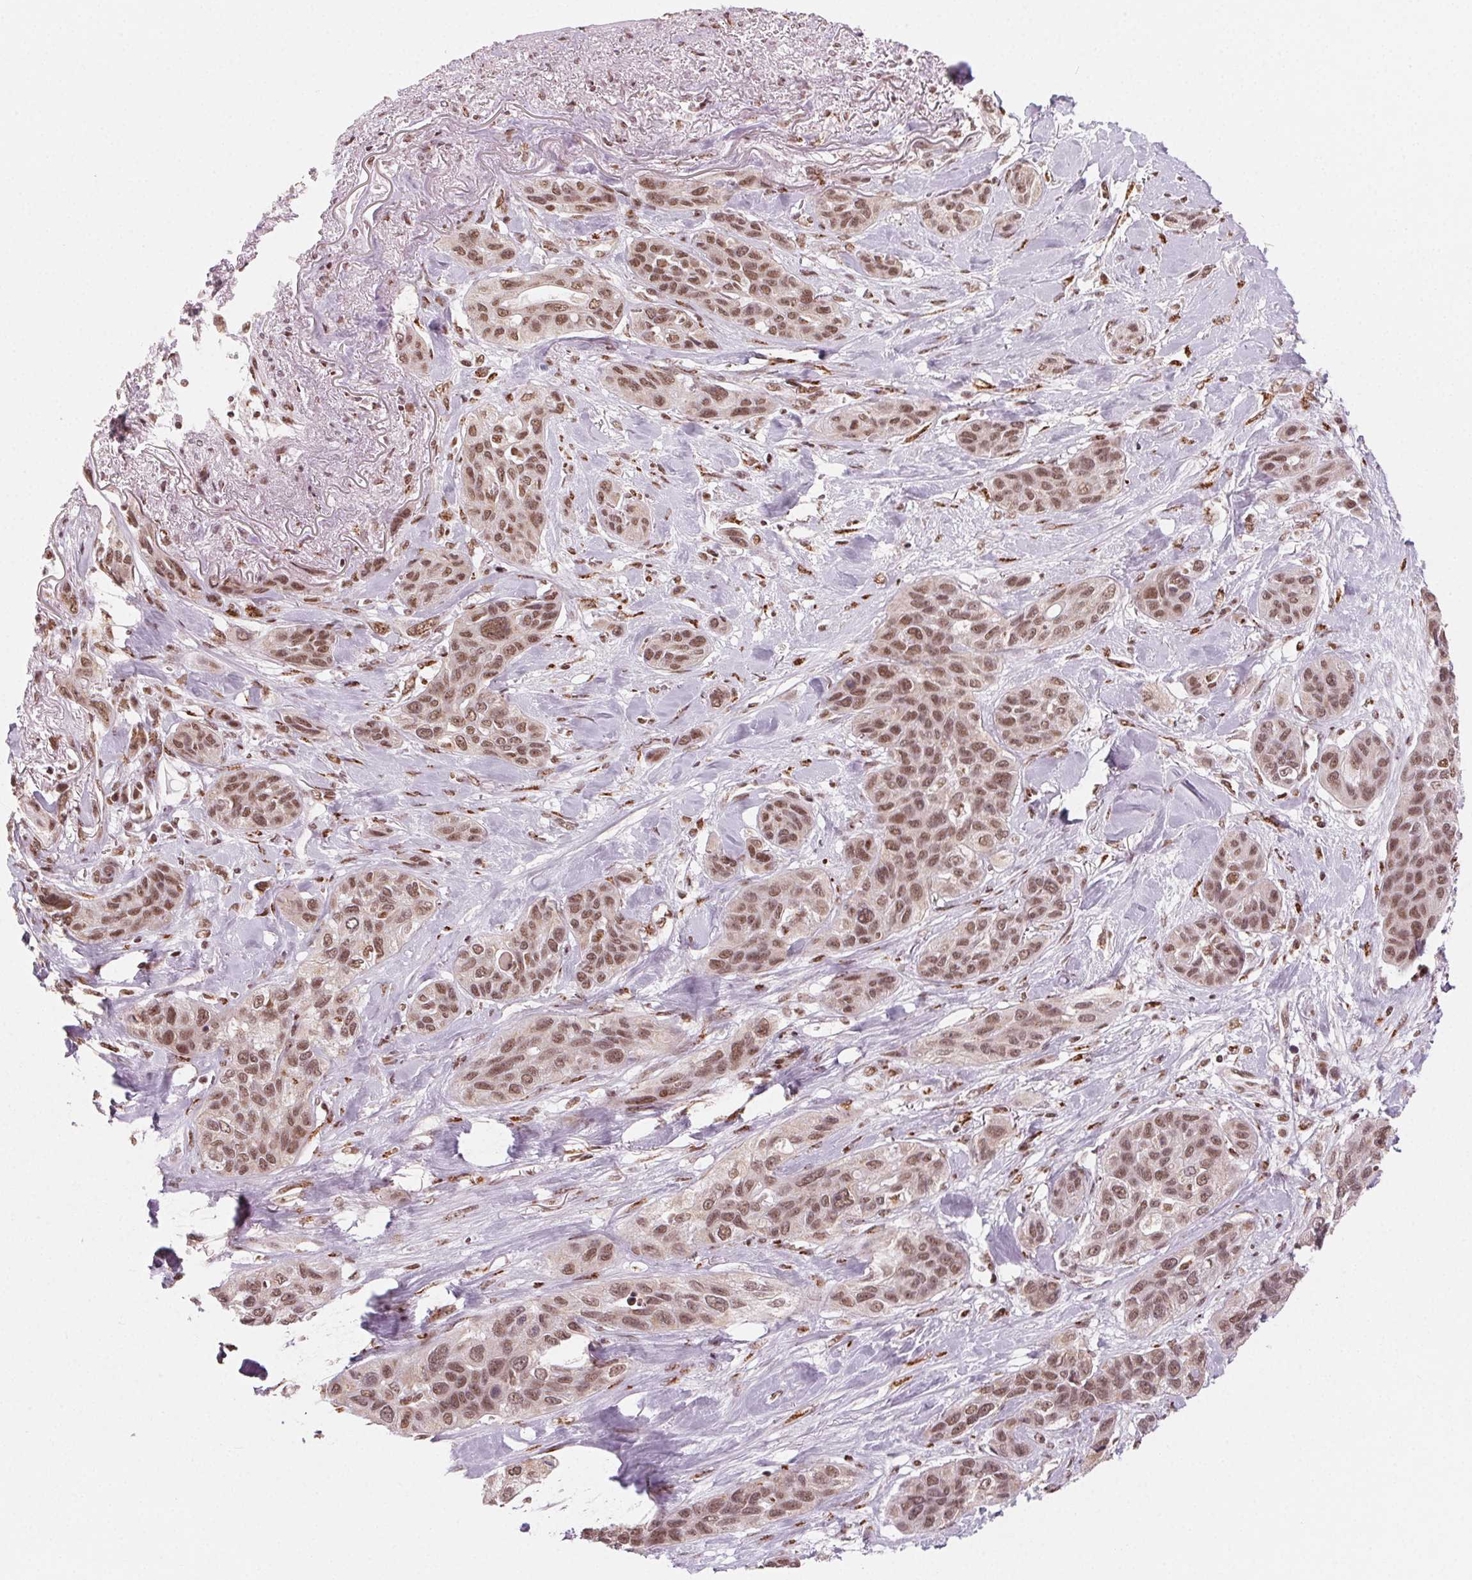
{"staining": {"intensity": "moderate", "quantity": ">75%", "location": "nuclear"}, "tissue": "lung cancer", "cell_type": "Tumor cells", "image_type": "cancer", "snomed": [{"axis": "morphology", "description": "Squamous cell carcinoma, NOS"}, {"axis": "topography", "description": "Lung"}], "caption": "Immunohistochemistry of human lung cancer (squamous cell carcinoma) reveals medium levels of moderate nuclear expression in about >75% of tumor cells. (DAB (3,3'-diaminobenzidine) IHC with brightfield microscopy, high magnification).", "gene": "TOPORS", "patient": {"sex": "female", "age": 70}}